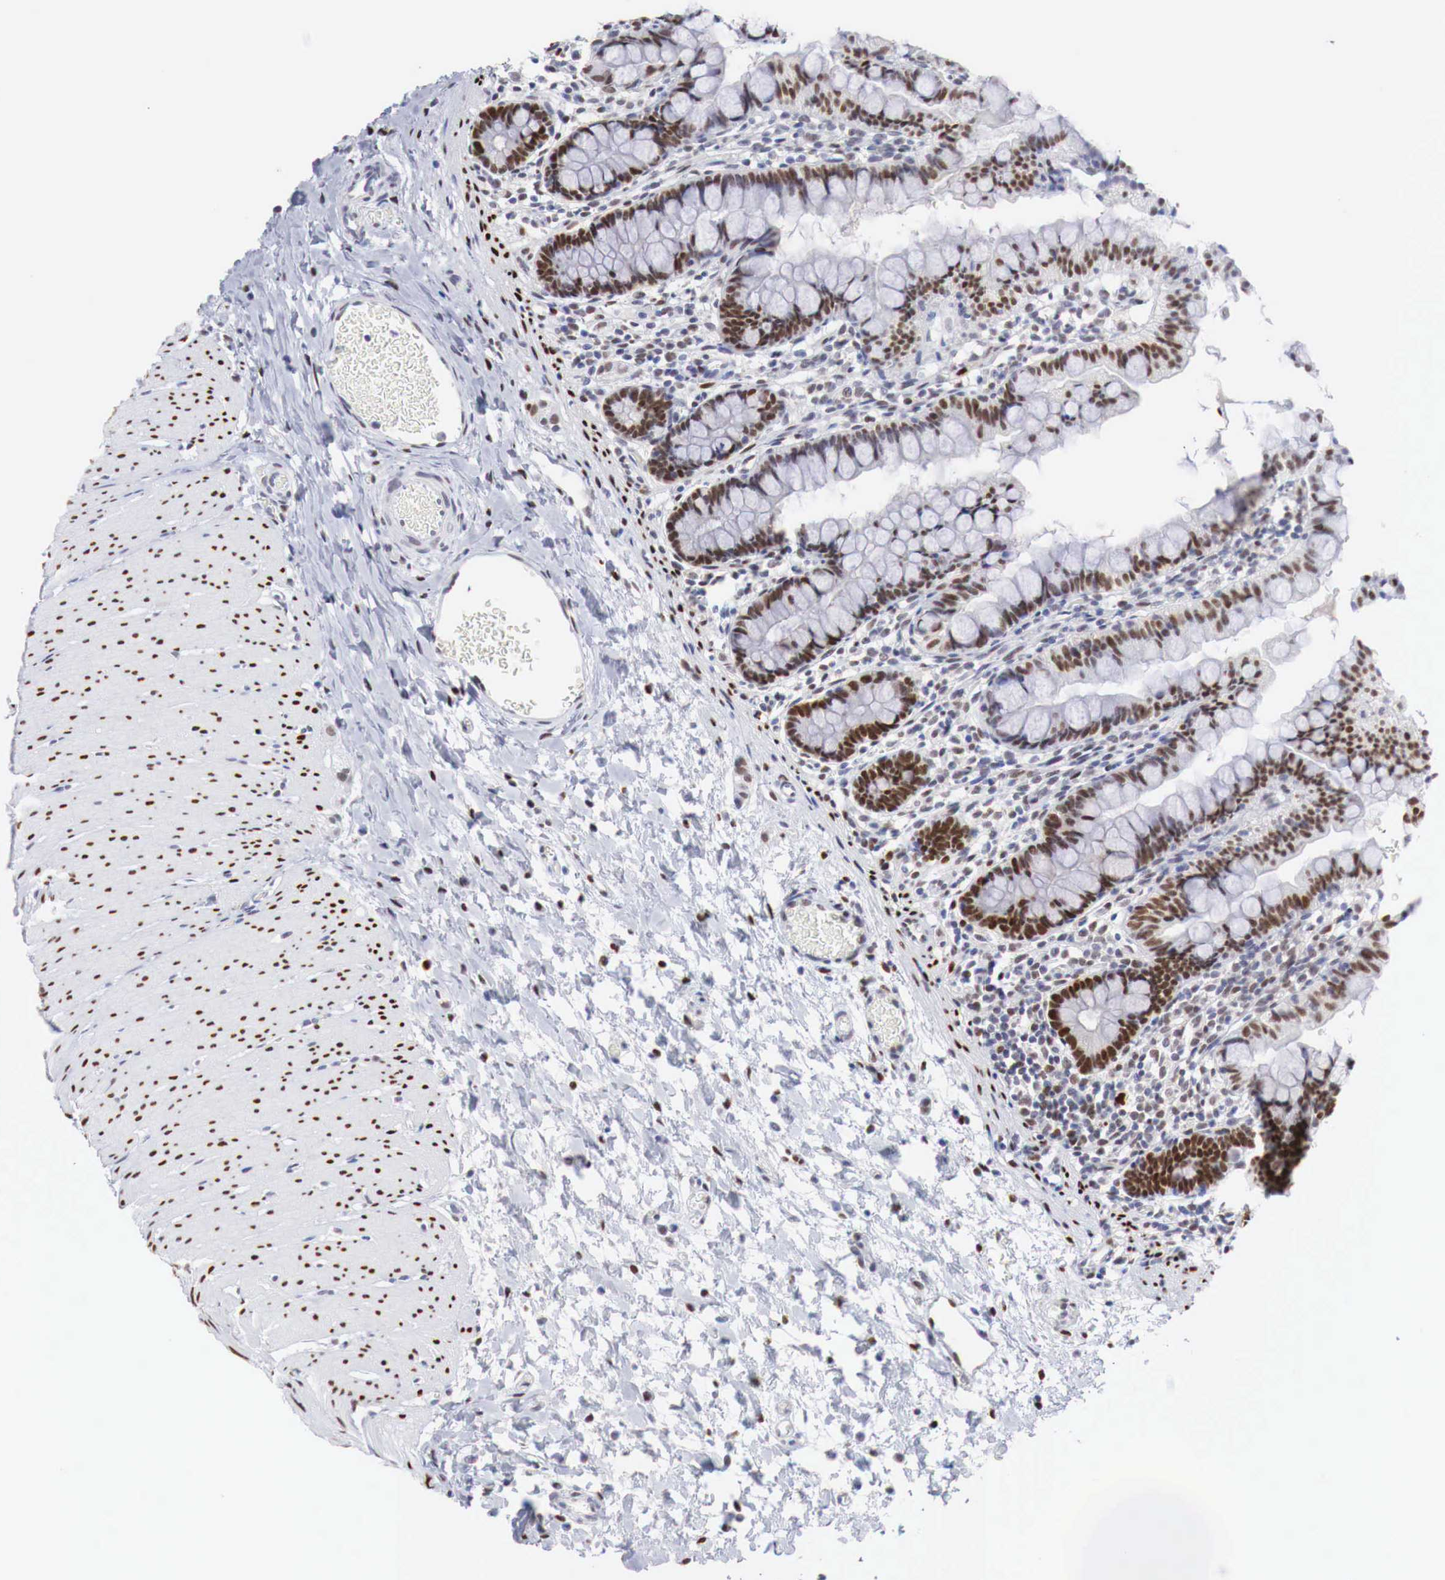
{"staining": {"intensity": "strong", "quantity": ">75%", "location": "nuclear"}, "tissue": "small intestine", "cell_type": "Glandular cells", "image_type": "normal", "snomed": [{"axis": "morphology", "description": "Normal tissue, NOS"}, {"axis": "topography", "description": "Small intestine"}], "caption": "Immunohistochemical staining of normal human small intestine displays high levels of strong nuclear staining in about >75% of glandular cells.", "gene": "FOXP2", "patient": {"sex": "male", "age": 1}}